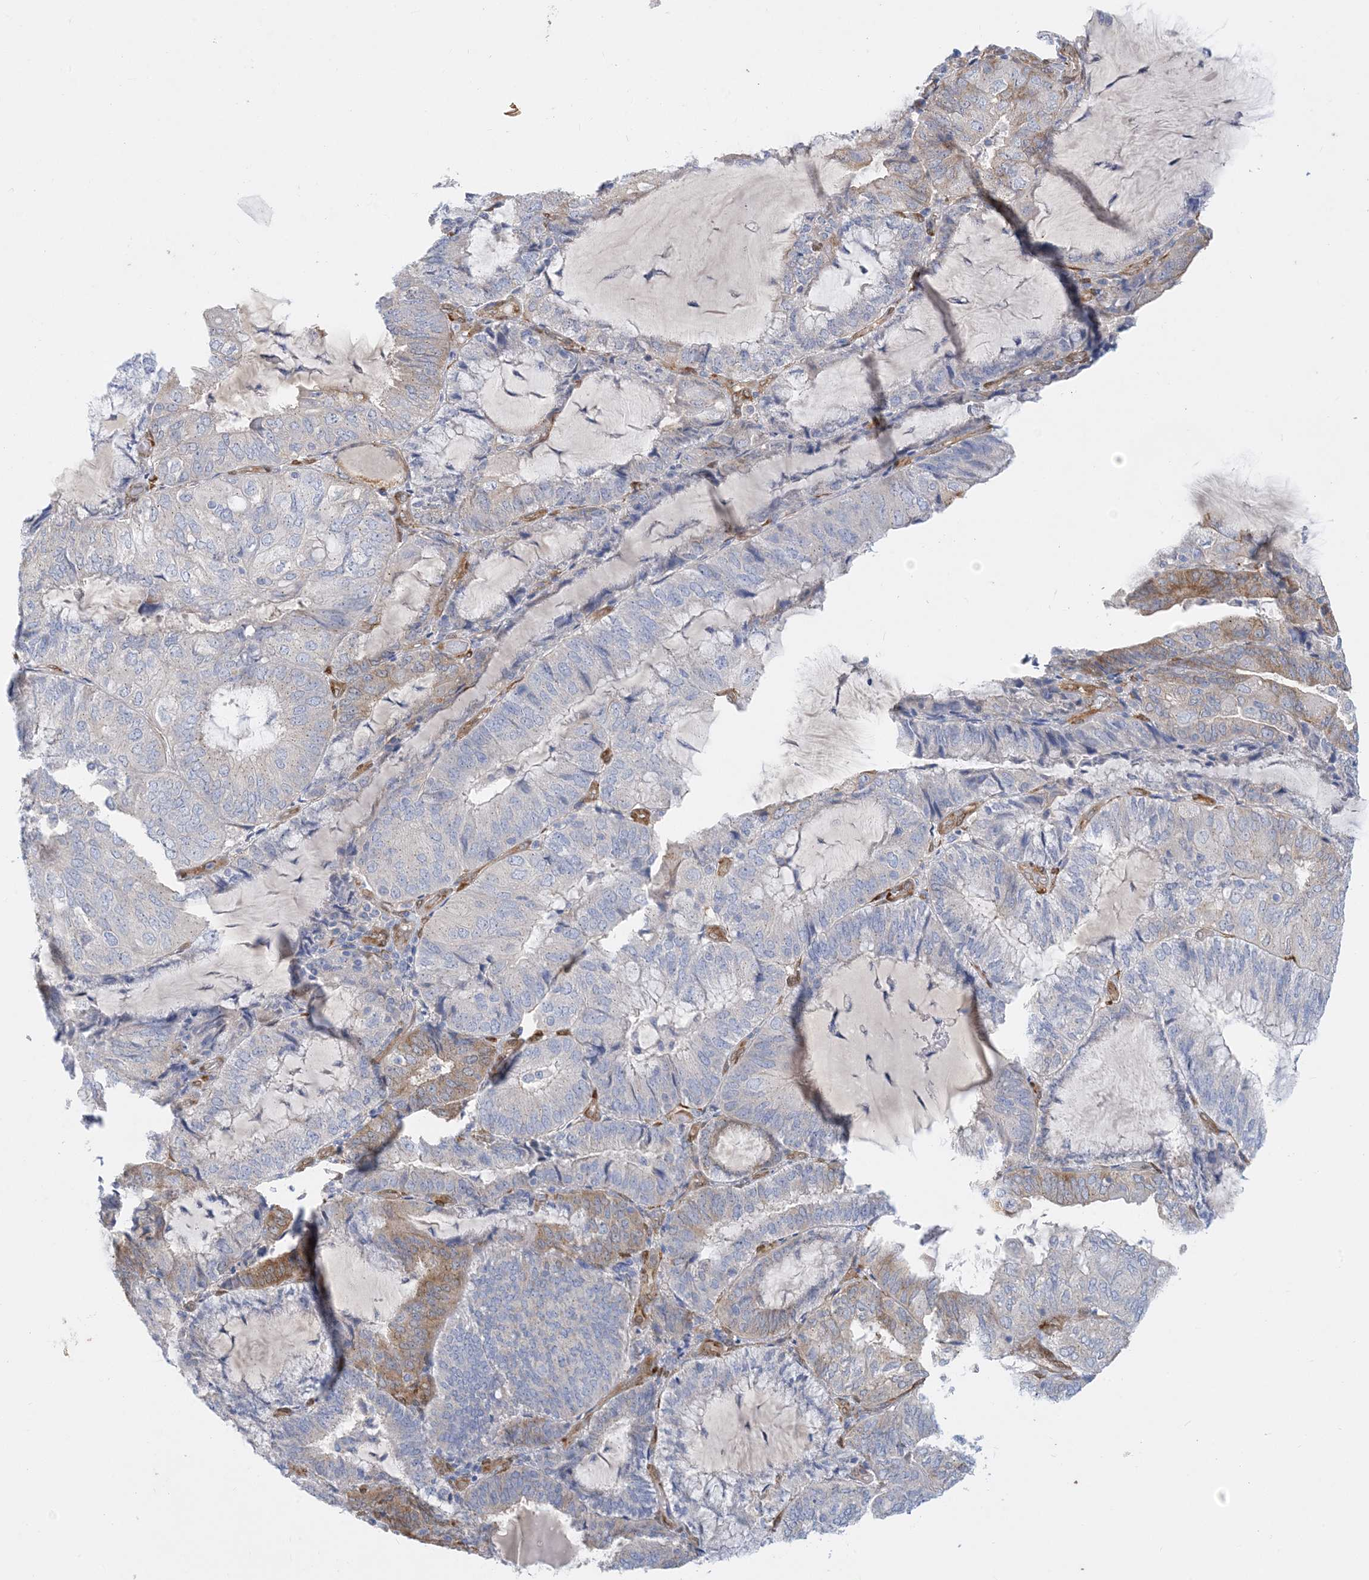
{"staining": {"intensity": "moderate", "quantity": "<25%", "location": "cytoplasmic/membranous"}, "tissue": "endometrial cancer", "cell_type": "Tumor cells", "image_type": "cancer", "snomed": [{"axis": "morphology", "description": "Adenocarcinoma, NOS"}, {"axis": "topography", "description": "Endometrium"}], "caption": "IHC histopathology image of endometrial cancer (adenocarcinoma) stained for a protein (brown), which exhibits low levels of moderate cytoplasmic/membranous expression in approximately <25% of tumor cells.", "gene": "RBMS3", "patient": {"sex": "female", "age": 81}}